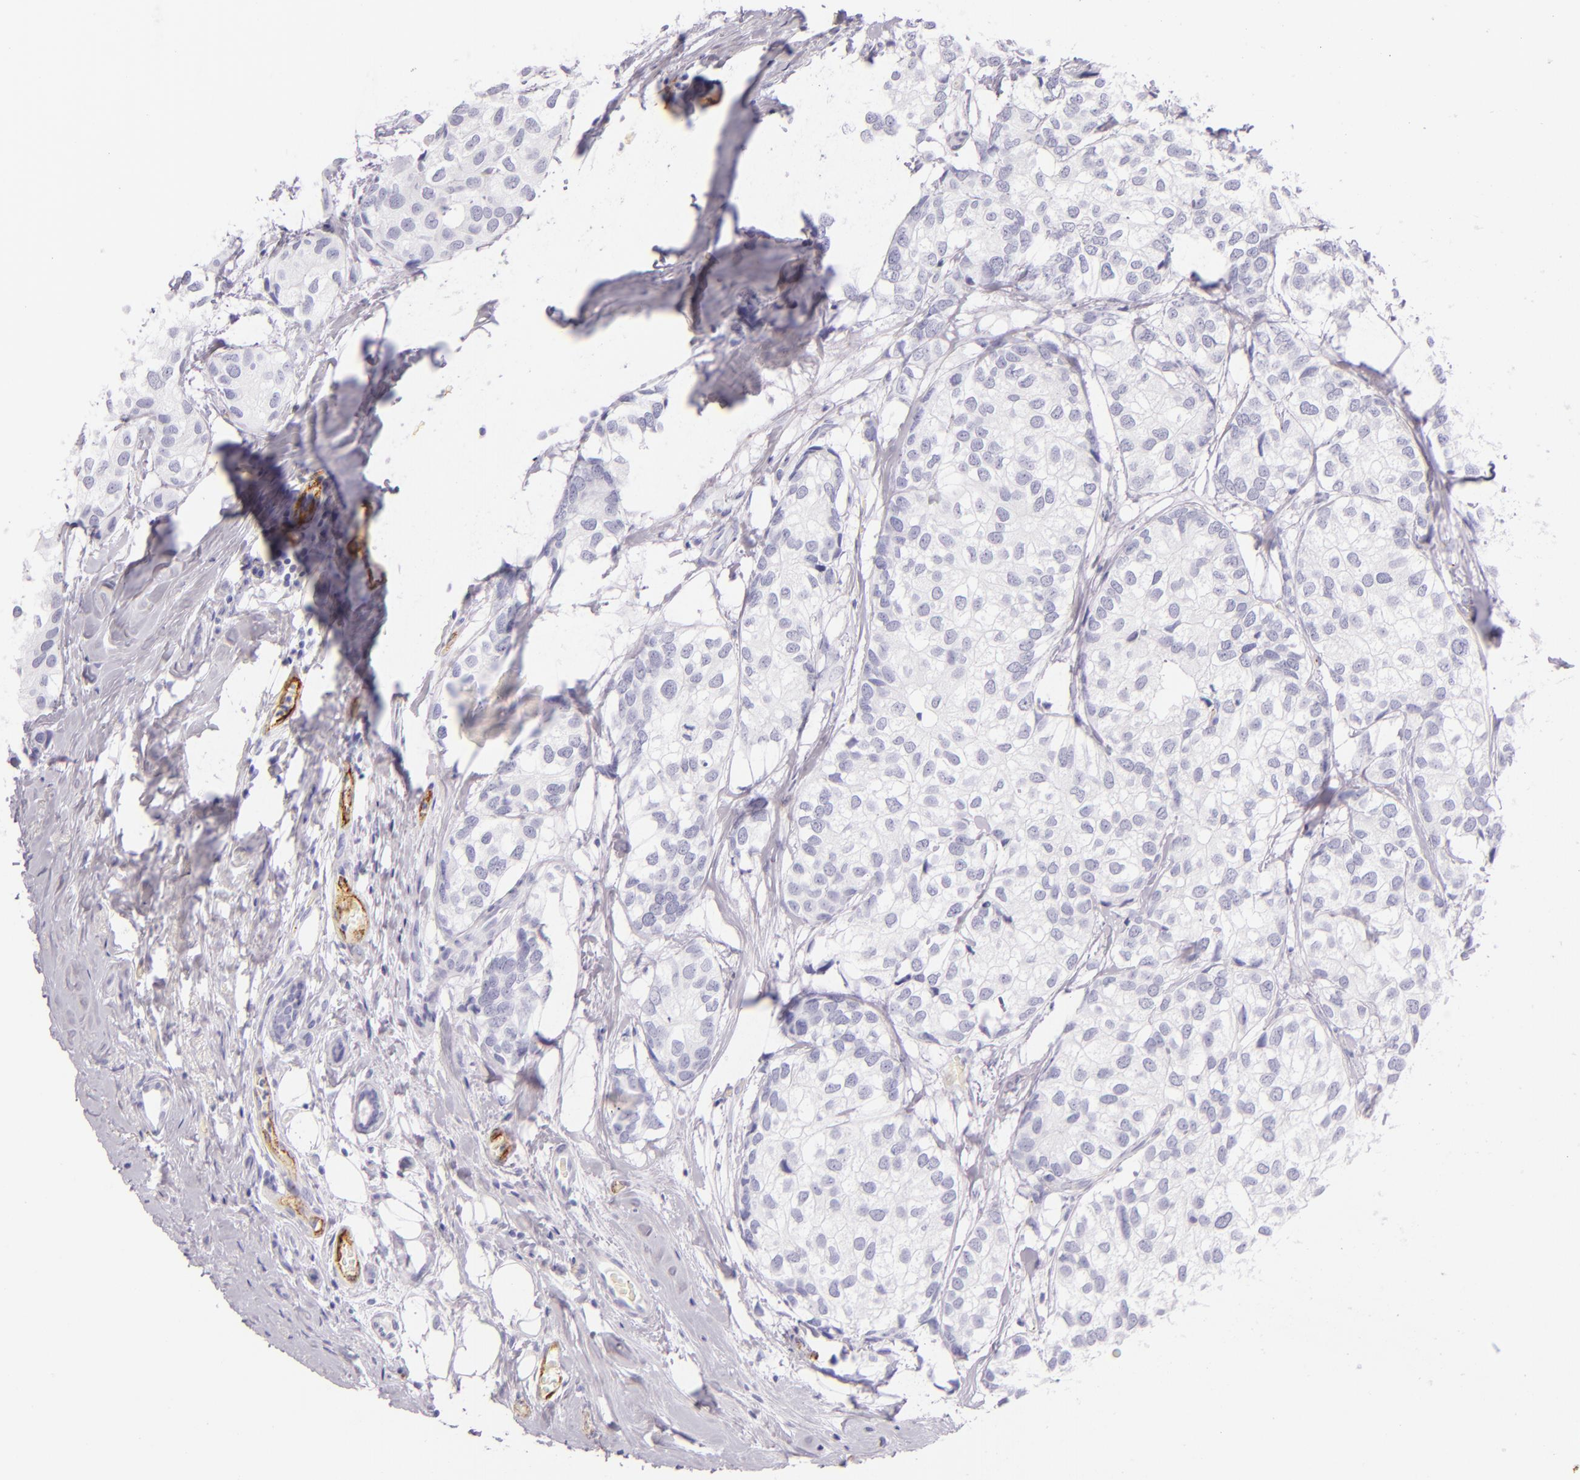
{"staining": {"intensity": "negative", "quantity": "none", "location": "none"}, "tissue": "breast cancer", "cell_type": "Tumor cells", "image_type": "cancer", "snomed": [{"axis": "morphology", "description": "Duct carcinoma"}, {"axis": "topography", "description": "Breast"}], "caption": "There is no significant staining in tumor cells of breast cancer. (Stains: DAB immunohistochemistry (IHC) with hematoxylin counter stain, Microscopy: brightfield microscopy at high magnification).", "gene": "SELP", "patient": {"sex": "female", "age": 68}}